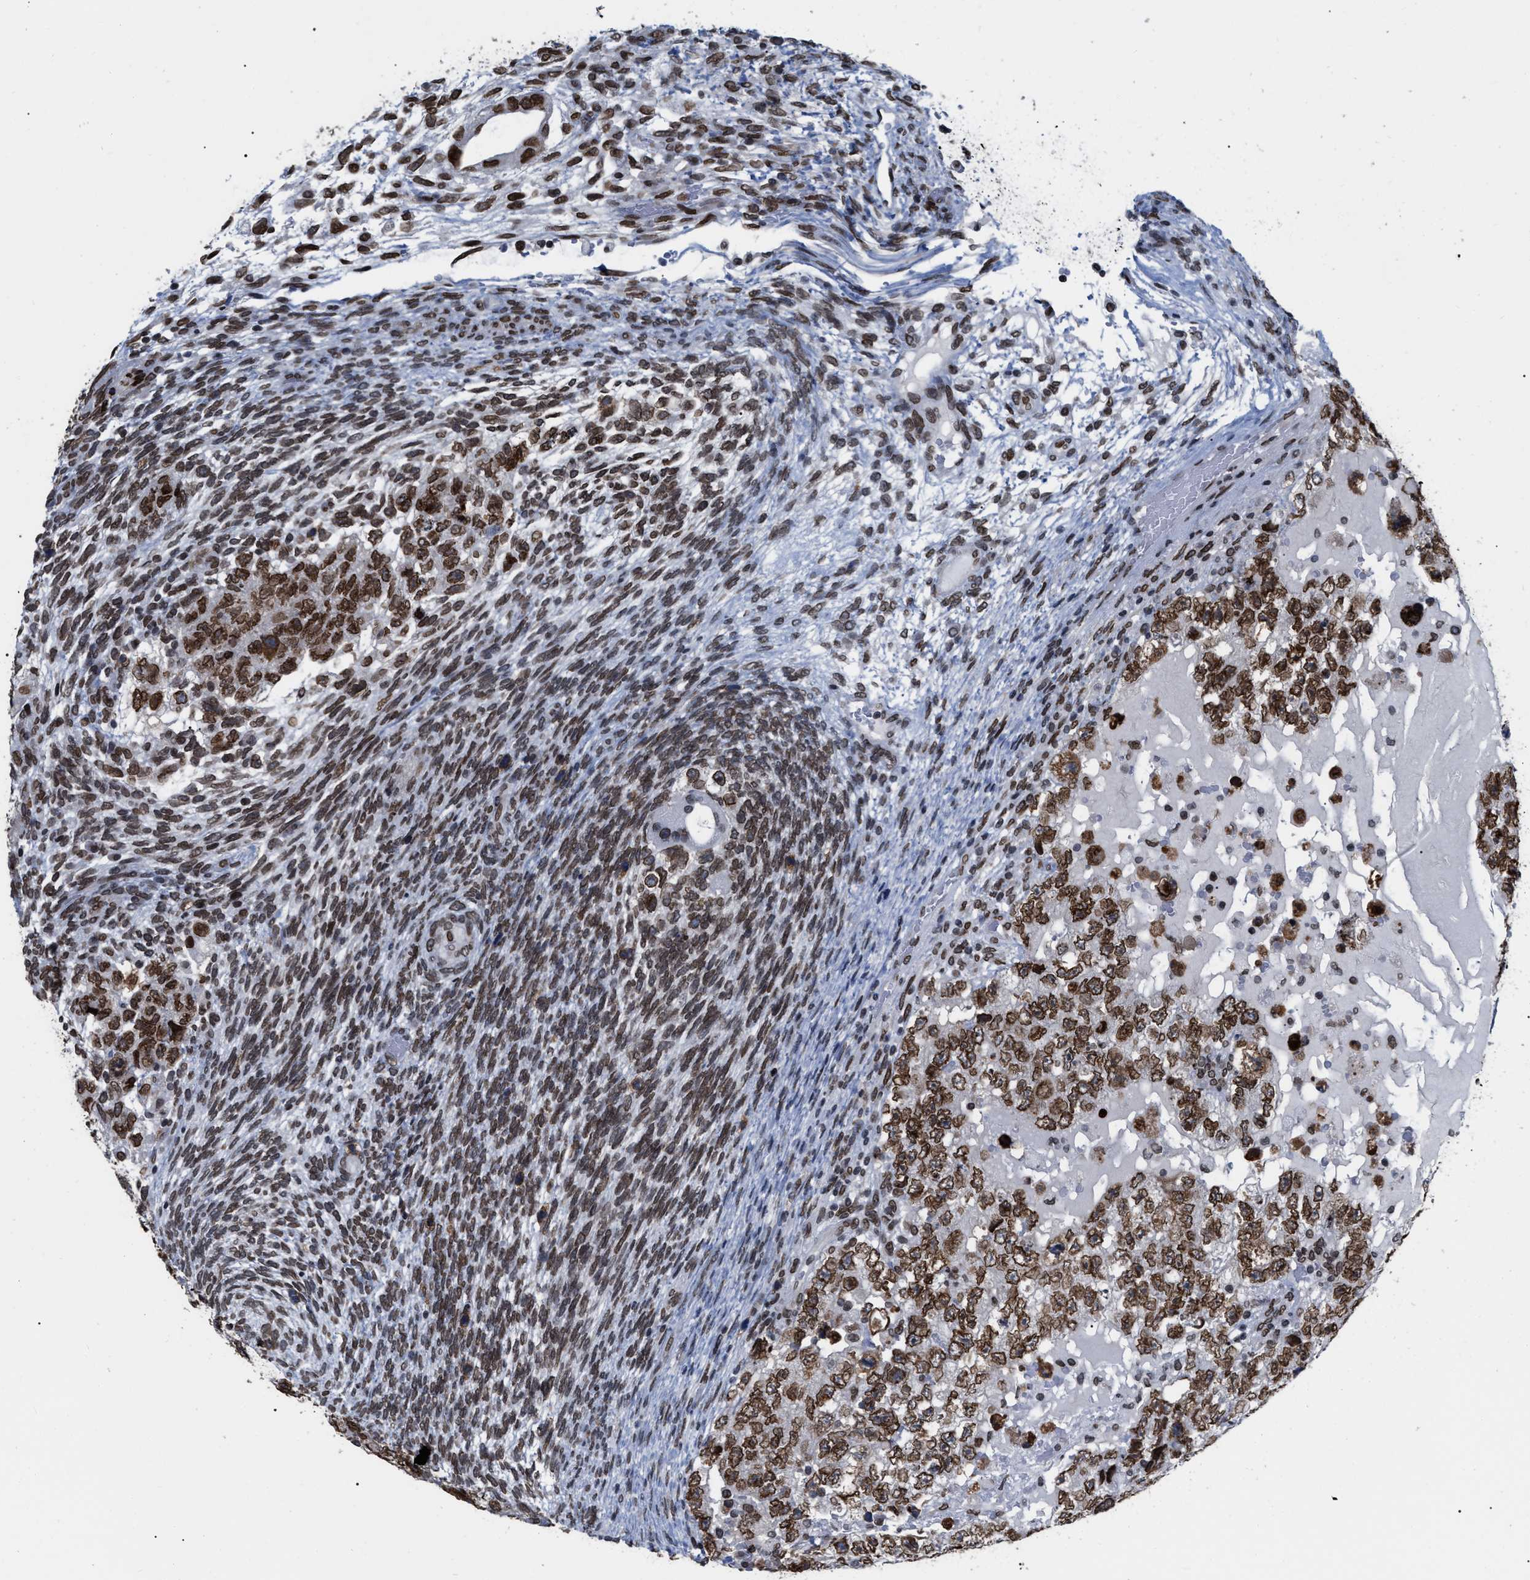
{"staining": {"intensity": "moderate", "quantity": ">75%", "location": "cytoplasmic/membranous,nuclear"}, "tissue": "testis cancer", "cell_type": "Tumor cells", "image_type": "cancer", "snomed": [{"axis": "morphology", "description": "Carcinoma, Embryonal, NOS"}, {"axis": "topography", "description": "Testis"}], "caption": "Embryonal carcinoma (testis) stained with a protein marker exhibits moderate staining in tumor cells.", "gene": "TPR", "patient": {"sex": "male", "age": 36}}